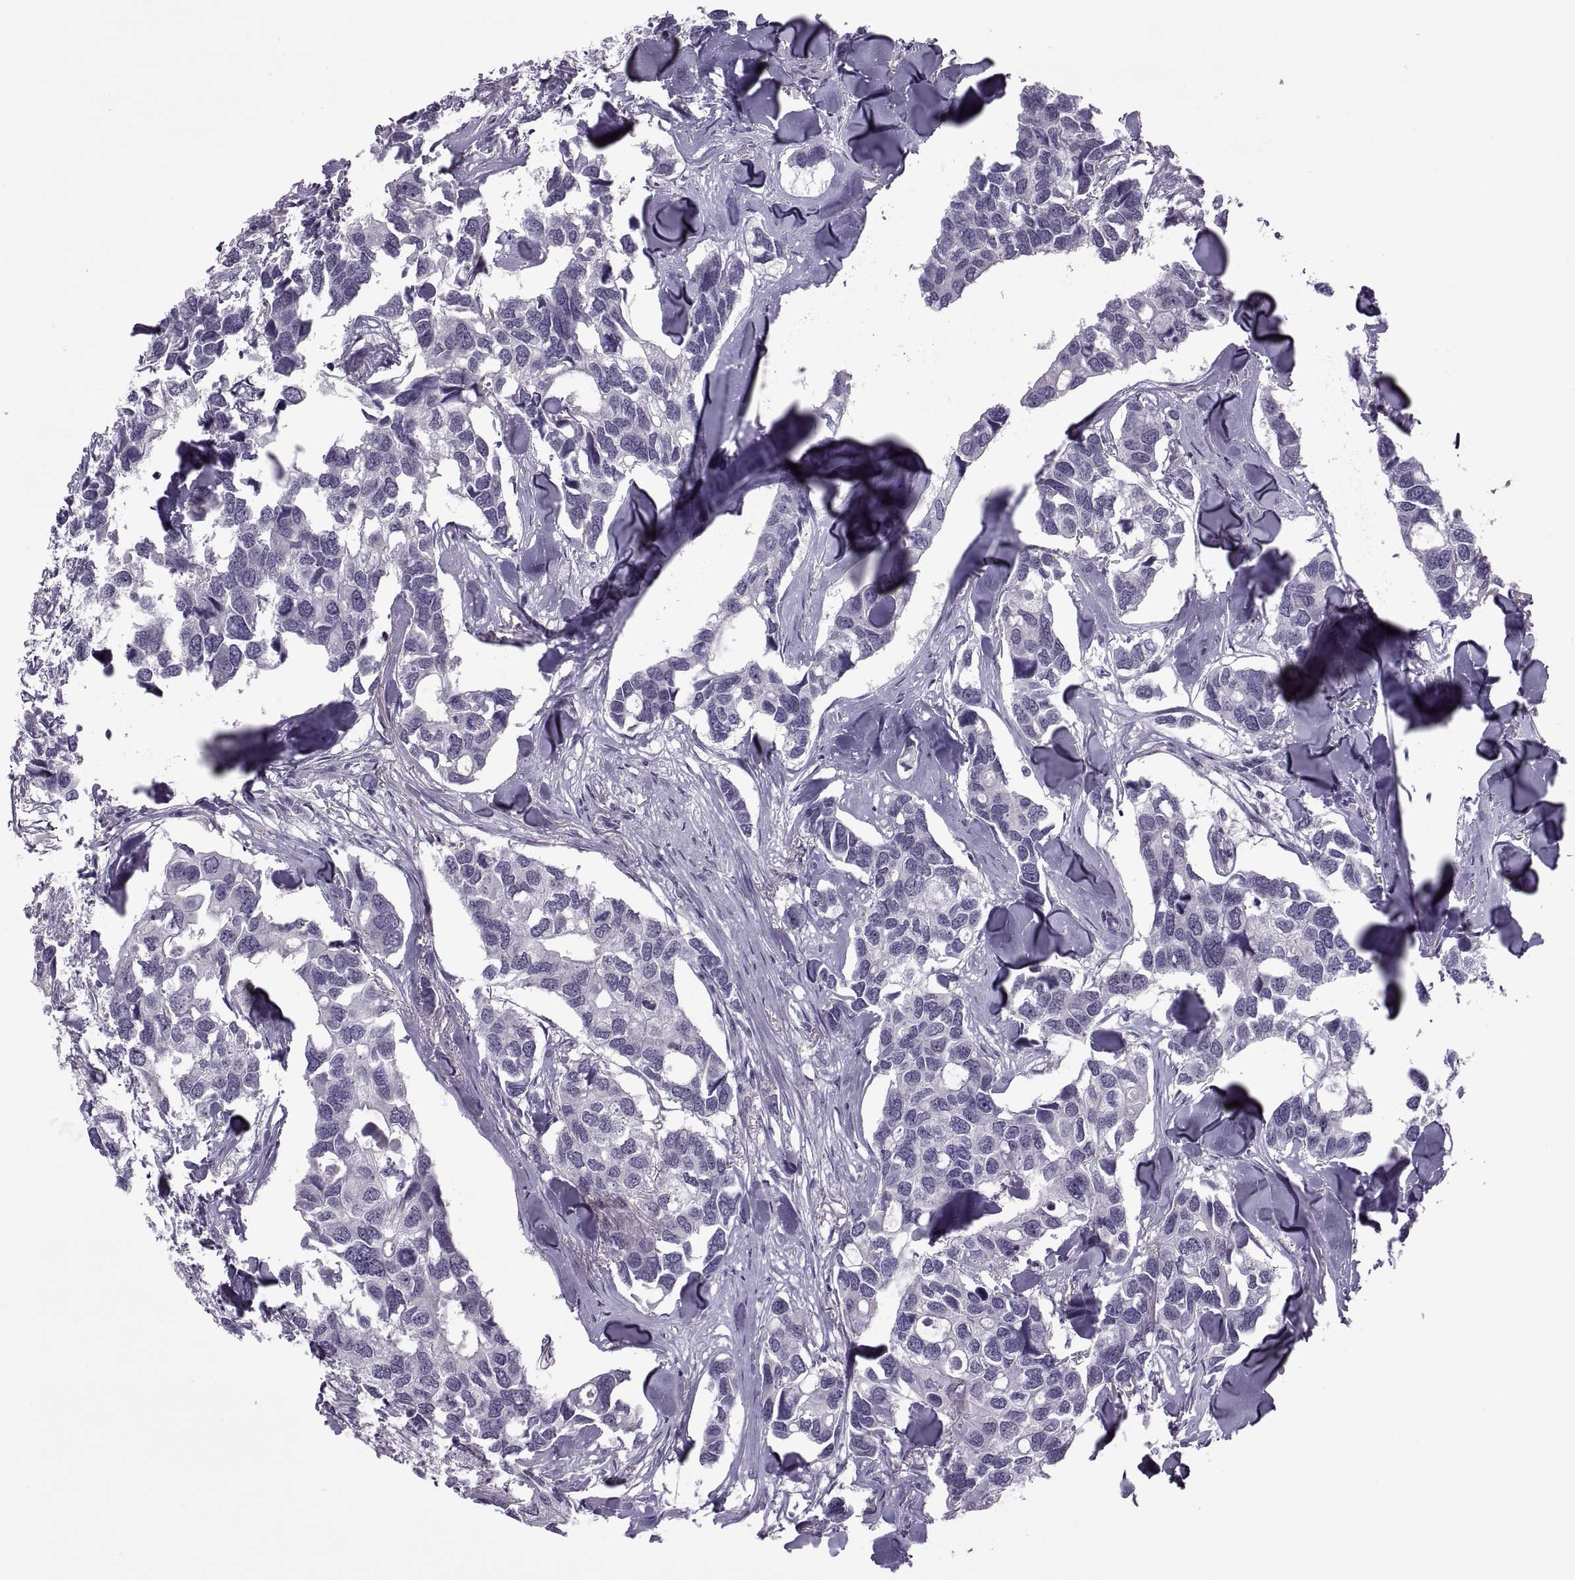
{"staining": {"intensity": "negative", "quantity": "none", "location": "none"}, "tissue": "breast cancer", "cell_type": "Tumor cells", "image_type": "cancer", "snomed": [{"axis": "morphology", "description": "Duct carcinoma"}, {"axis": "topography", "description": "Breast"}], "caption": "A high-resolution image shows immunohistochemistry staining of intraductal carcinoma (breast), which demonstrates no significant staining in tumor cells.", "gene": "ODF3", "patient": {"sex": "female", "age": 83}}